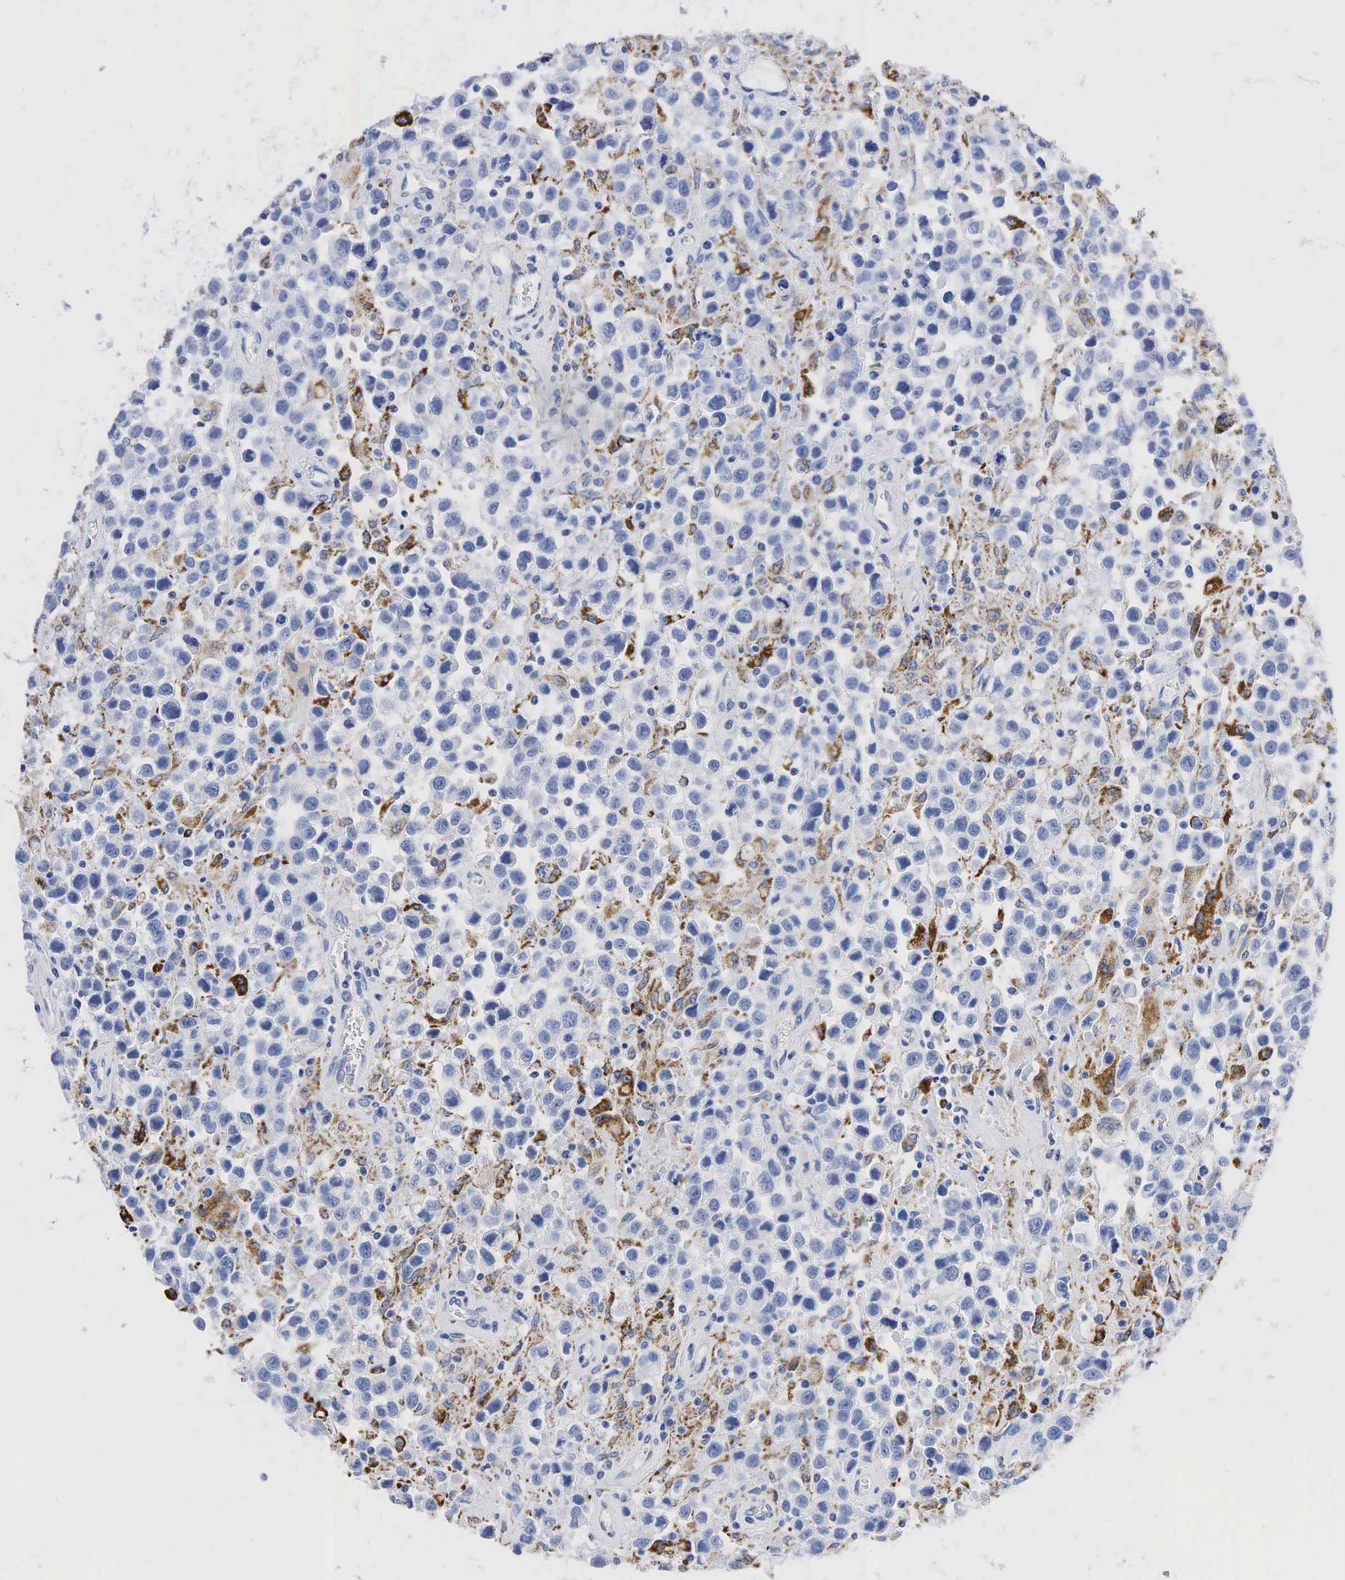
{"staining": {"intensity": "moderate", "quantity": "<25%", "location": "cytoplasmic/membranous"}, "tissue": "testis cancer", "cell_type": "Tumor cells", "image_type": "cancer", "snomed": [{"axis": "morphology", "description": "Seminoma, NOS"}, {"axis": "topography", "description": "Testis"}], "caption": "An immunohistochemistry (IHC) photomicrograph of neoplastic tissue is shown. Protein staining in brown labels moderate cytoplasmic/membranous positivity in seminoma (testis) within tumor cells.", "gene": "SYP", "patient": {"sex": "male", "age": 43}}